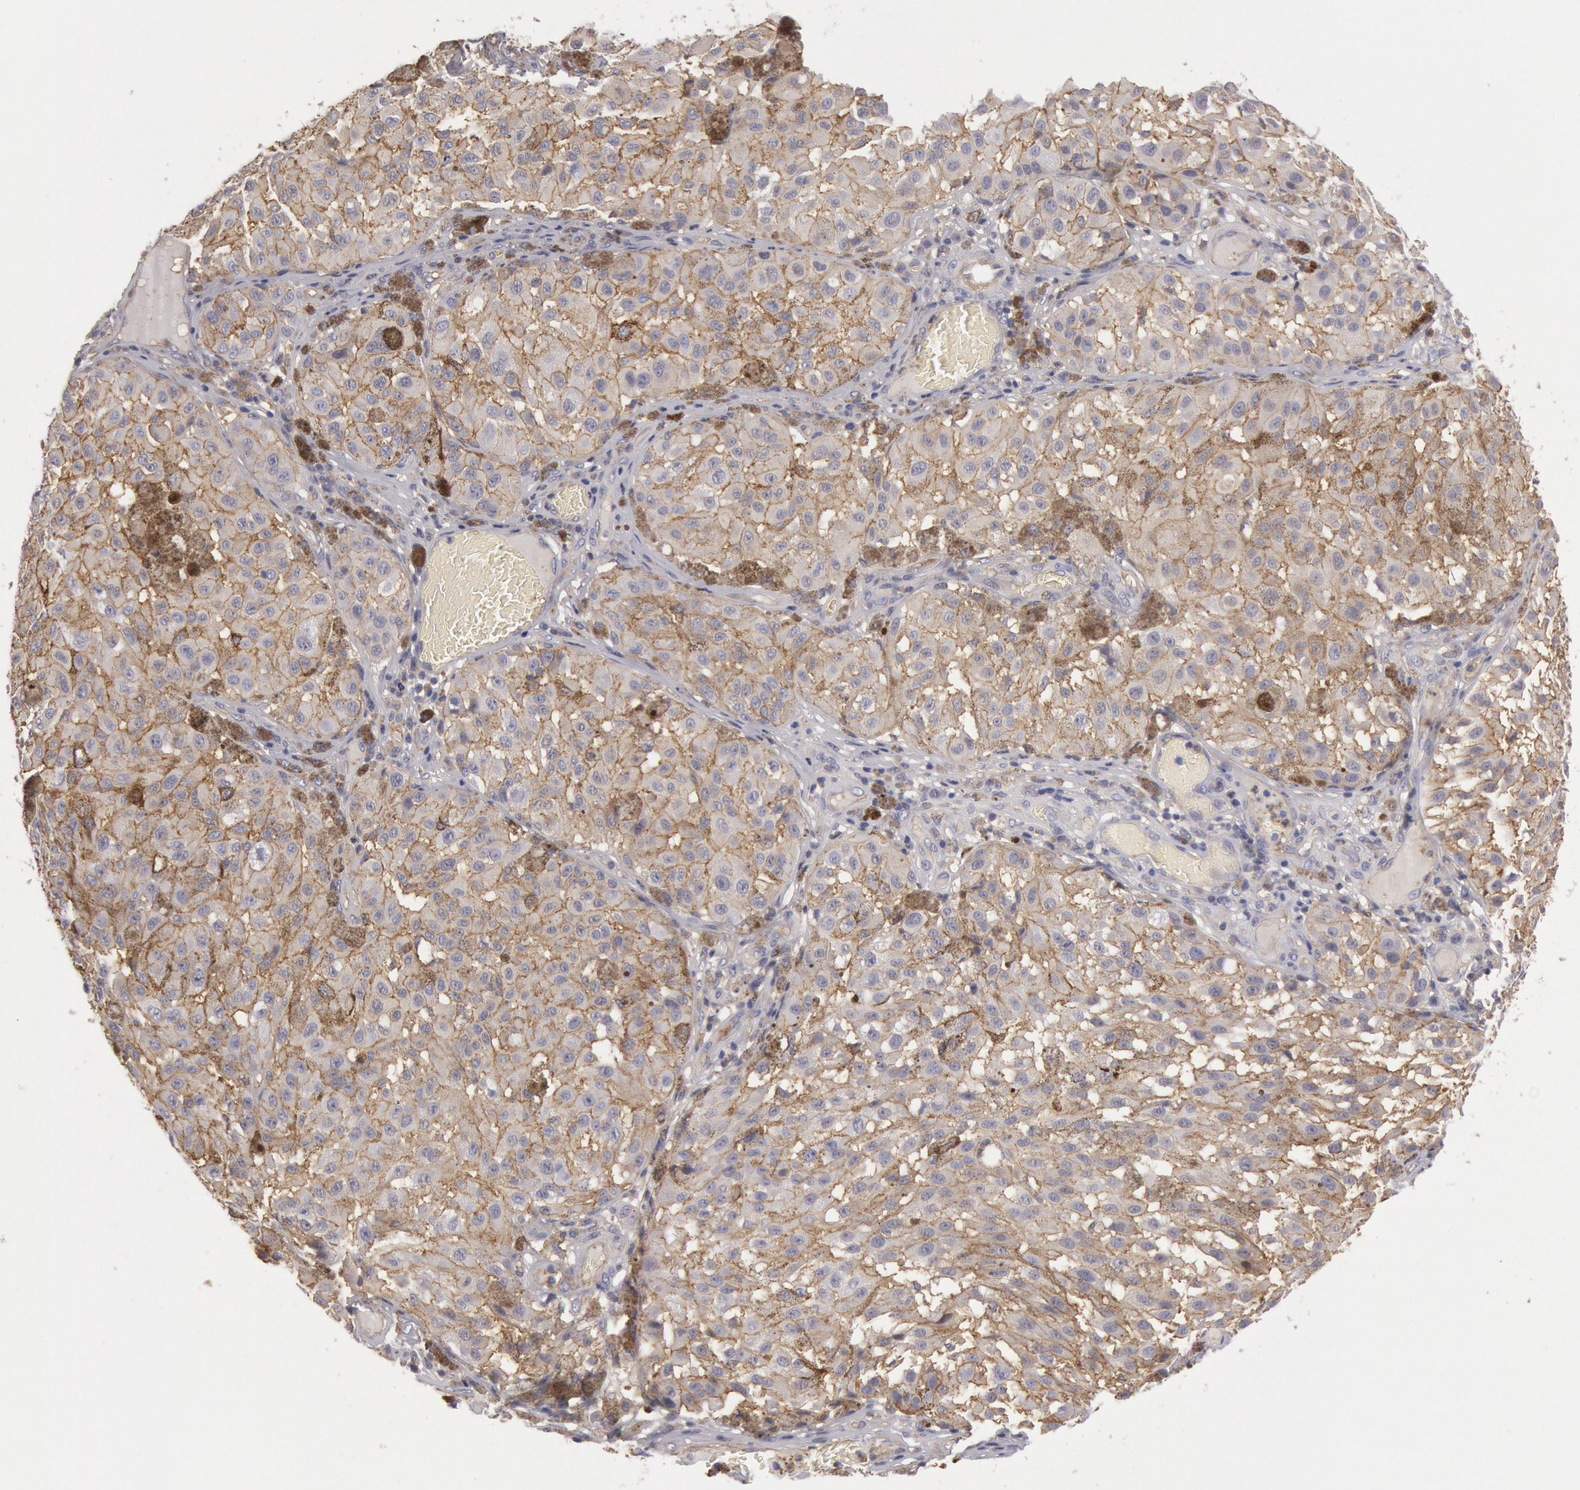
{"staining": {"intensity": "moderate", "quantity": ">75%", "location": "cytoplasmic/membranous"}, "tissue": "melanoma", "cell_type": "Tumor cells", "image_type": "cancer", "snomed": [{"axis": "morphology", "description": "Malignant melanoma, NOS"}, {"axis": "topography", "description": "Skin"}], "caption": "Melanoma stained with a brown dye demonstrates moderate cytoplasmic/membranous positive expression in about >75% of tumor cells.", "gene": "SNAP23", "patient": {"sex": "female", "age": 64}}